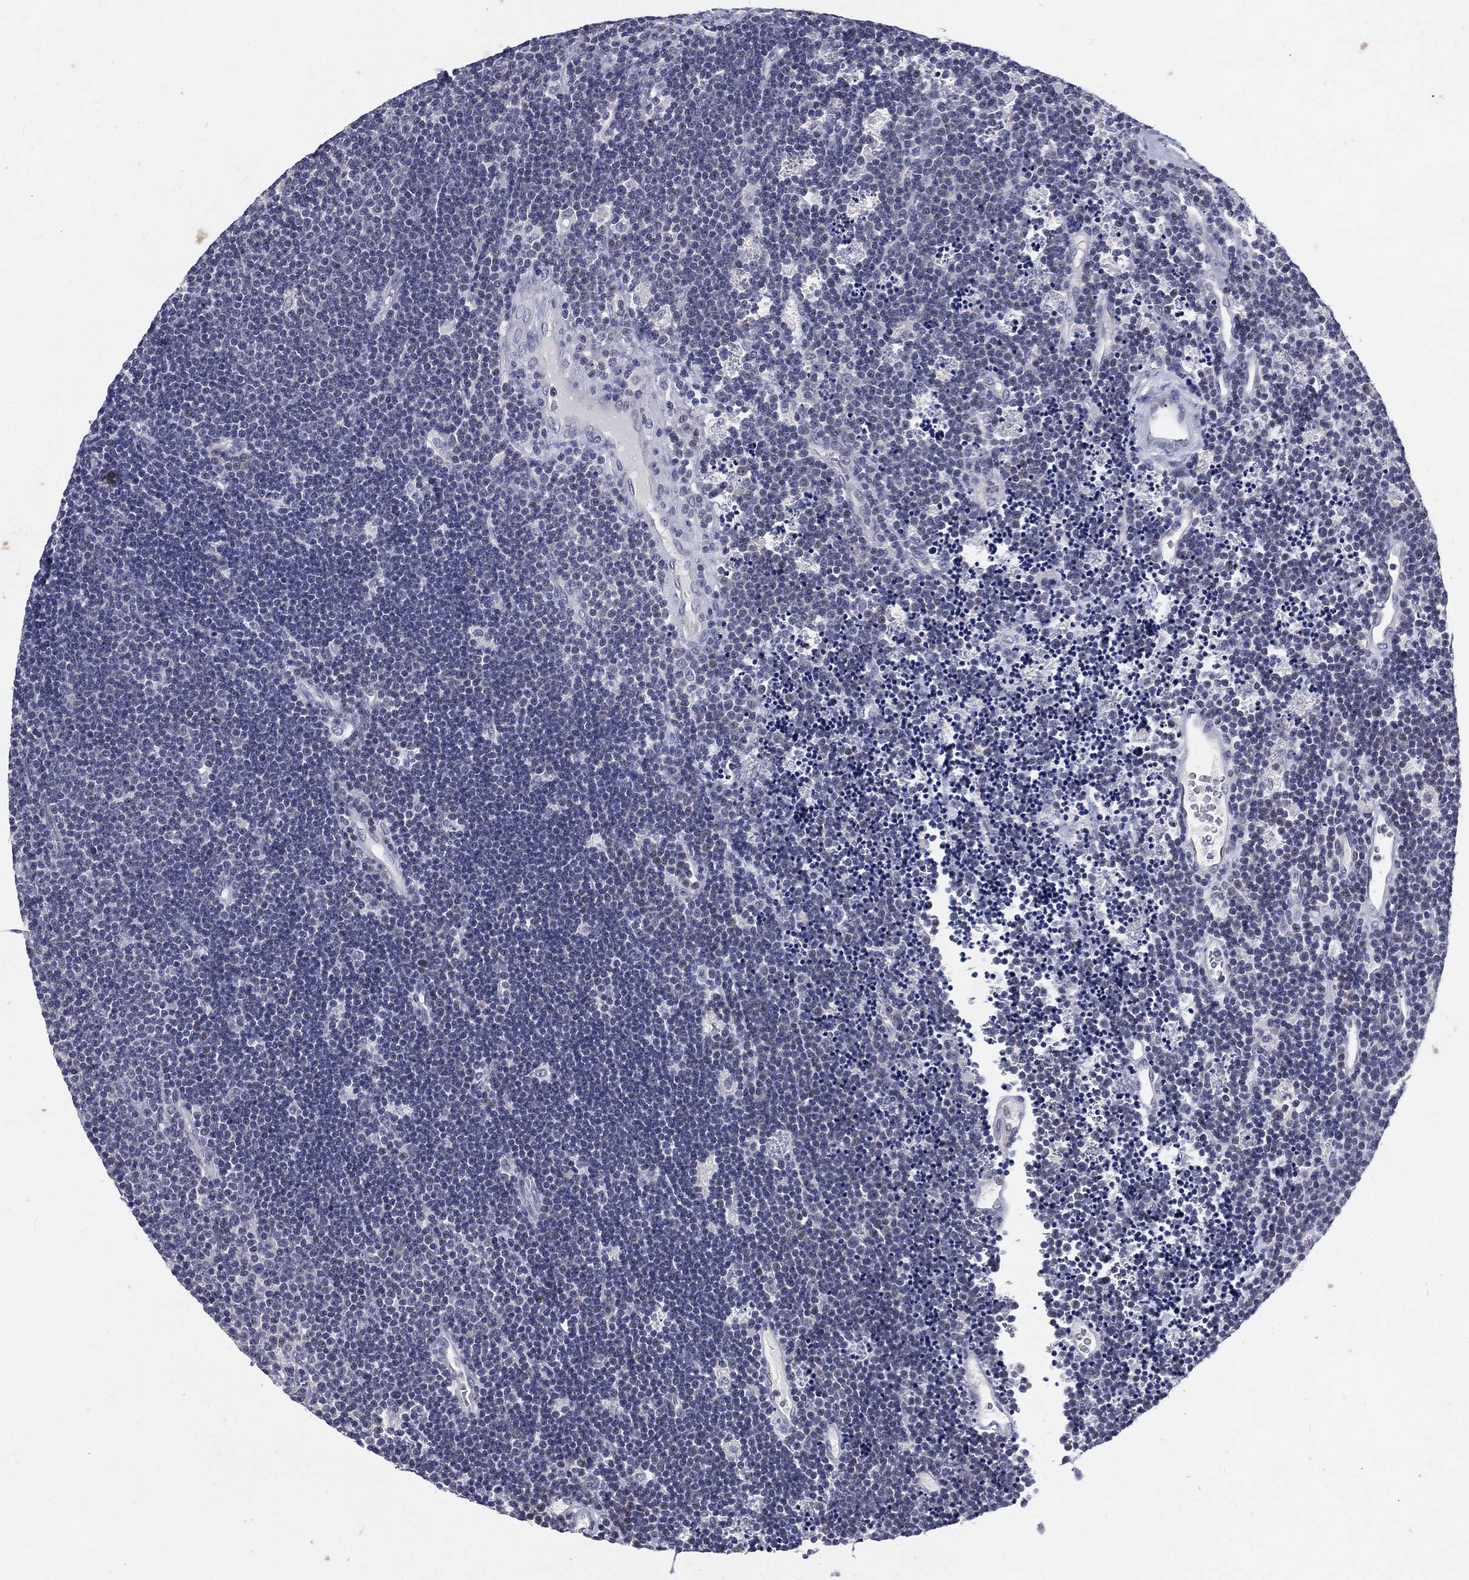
{"staining": {"intensity": "negative", "quantity": "none", "location": "none"}, "tissue": "lymphoma", "cell_type": "Tumor cells", "image_type": "cancer", "snomed": [{"axis": "morphology", "description": "Malignant lymphoma, non-Hodgkin's type, Low grade"}, {"axis": "topography", "description": "Brain"}], "caption": "Tumor cells are negative for brown protein staining in low-grade malignant lymphoma, non-Hodgkin's type.", "gene": "IFT27", "patient": {"sex": "female", "age": 66}}